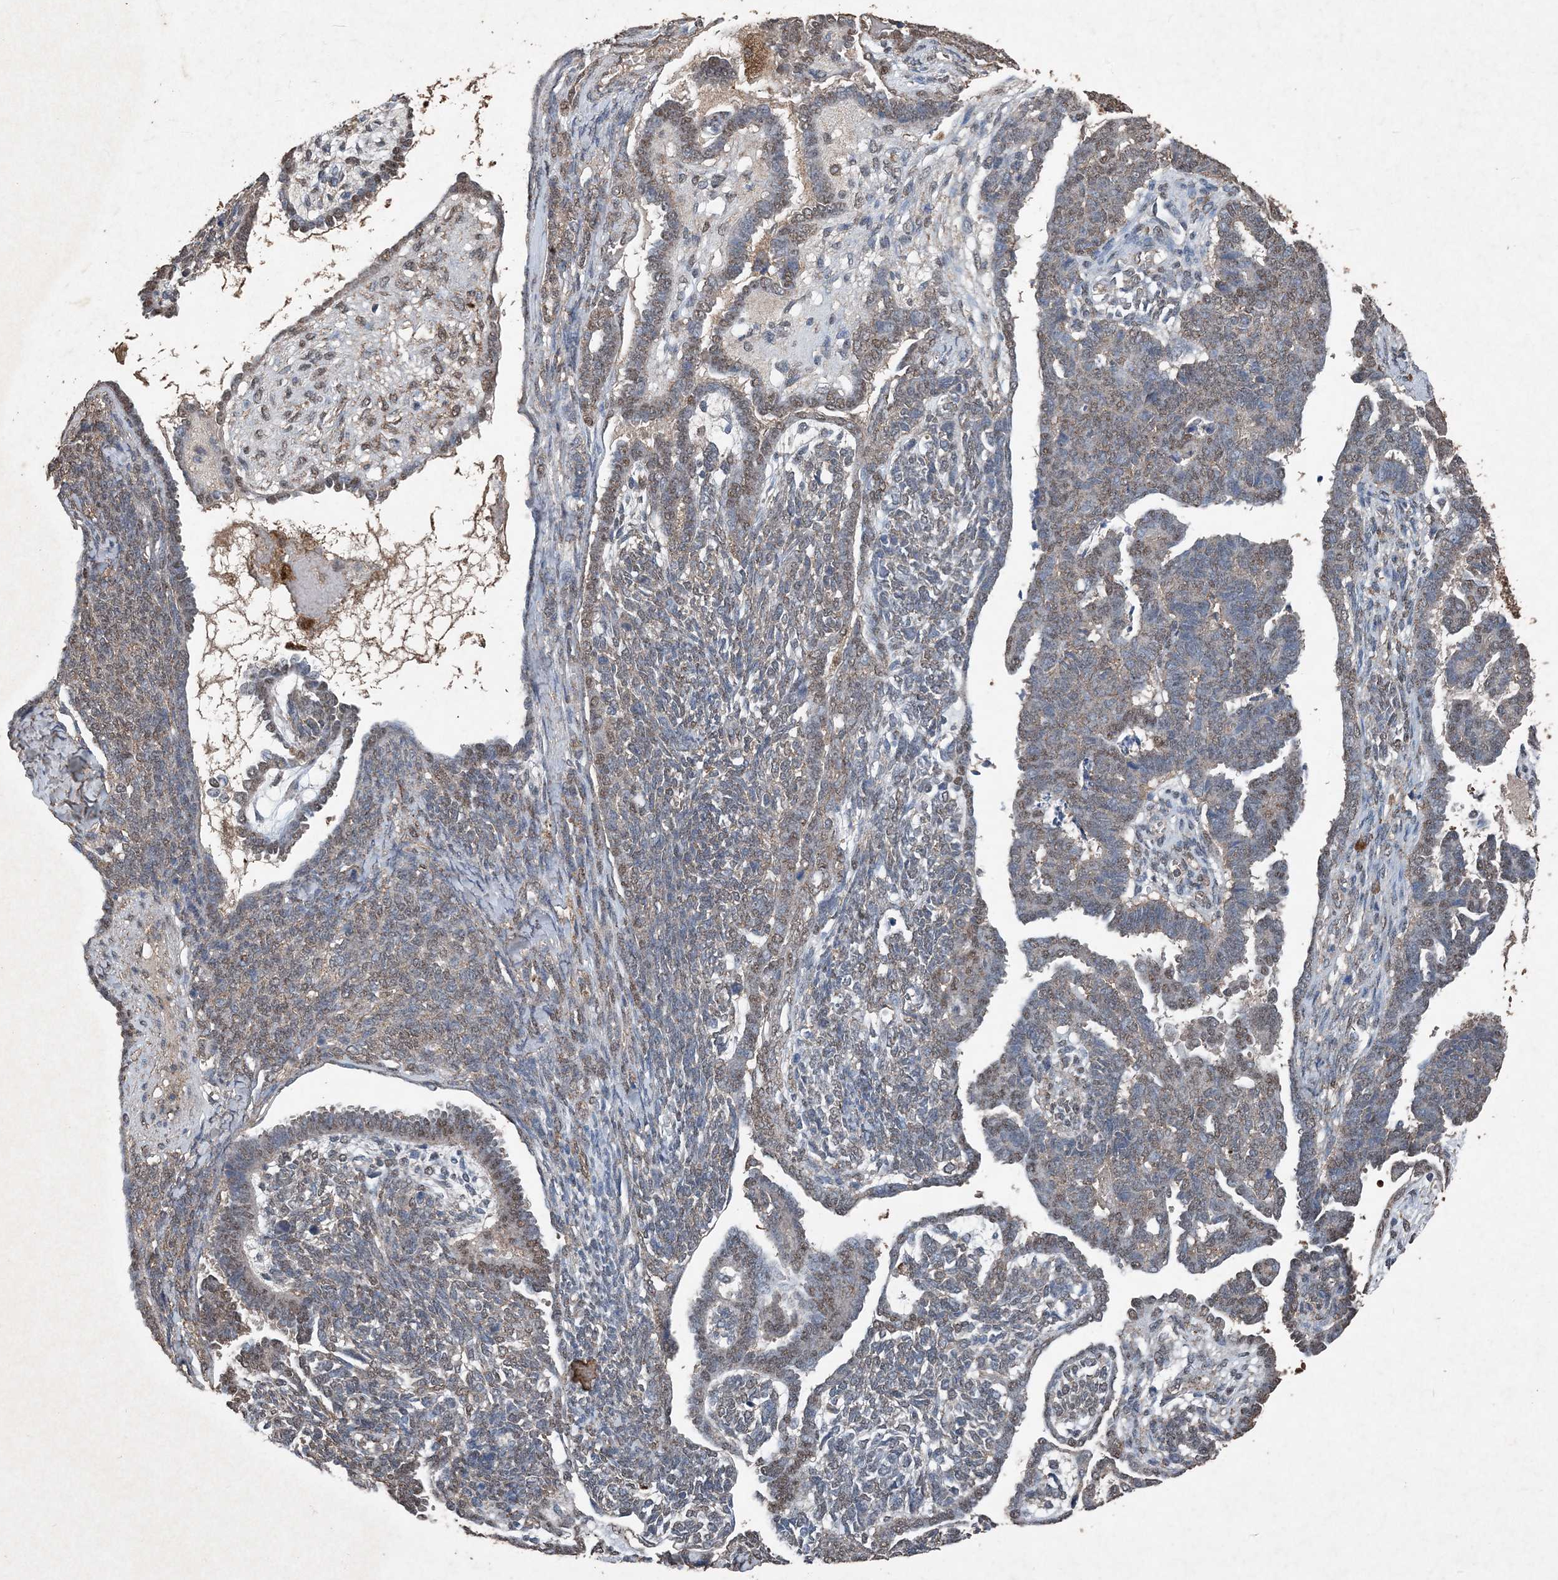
{"staining": {"intensity": "weak", "quantity": "25%-75%", "location": "cytoplasmic/membranous,nuclear"}, "tissue": "endometrial cancer", "cell_type": "Tumor cells", "image_type": "cancer", "snomed": [{"axis": "morphology", "description": "Neoplasm, malignant, NOS"}, {"axis": "topography", "description": "Endometrium"}], "caption": "Immunohistochemical staining of endometrial cancer (neoplasm (malignant)) reveals weak cytoplasmic/membranous and nuclear protein expression in approximately 25%-75% of tumor cells.", "gene": "FCN3", "patient": {"sex": "female", "age": 74}}